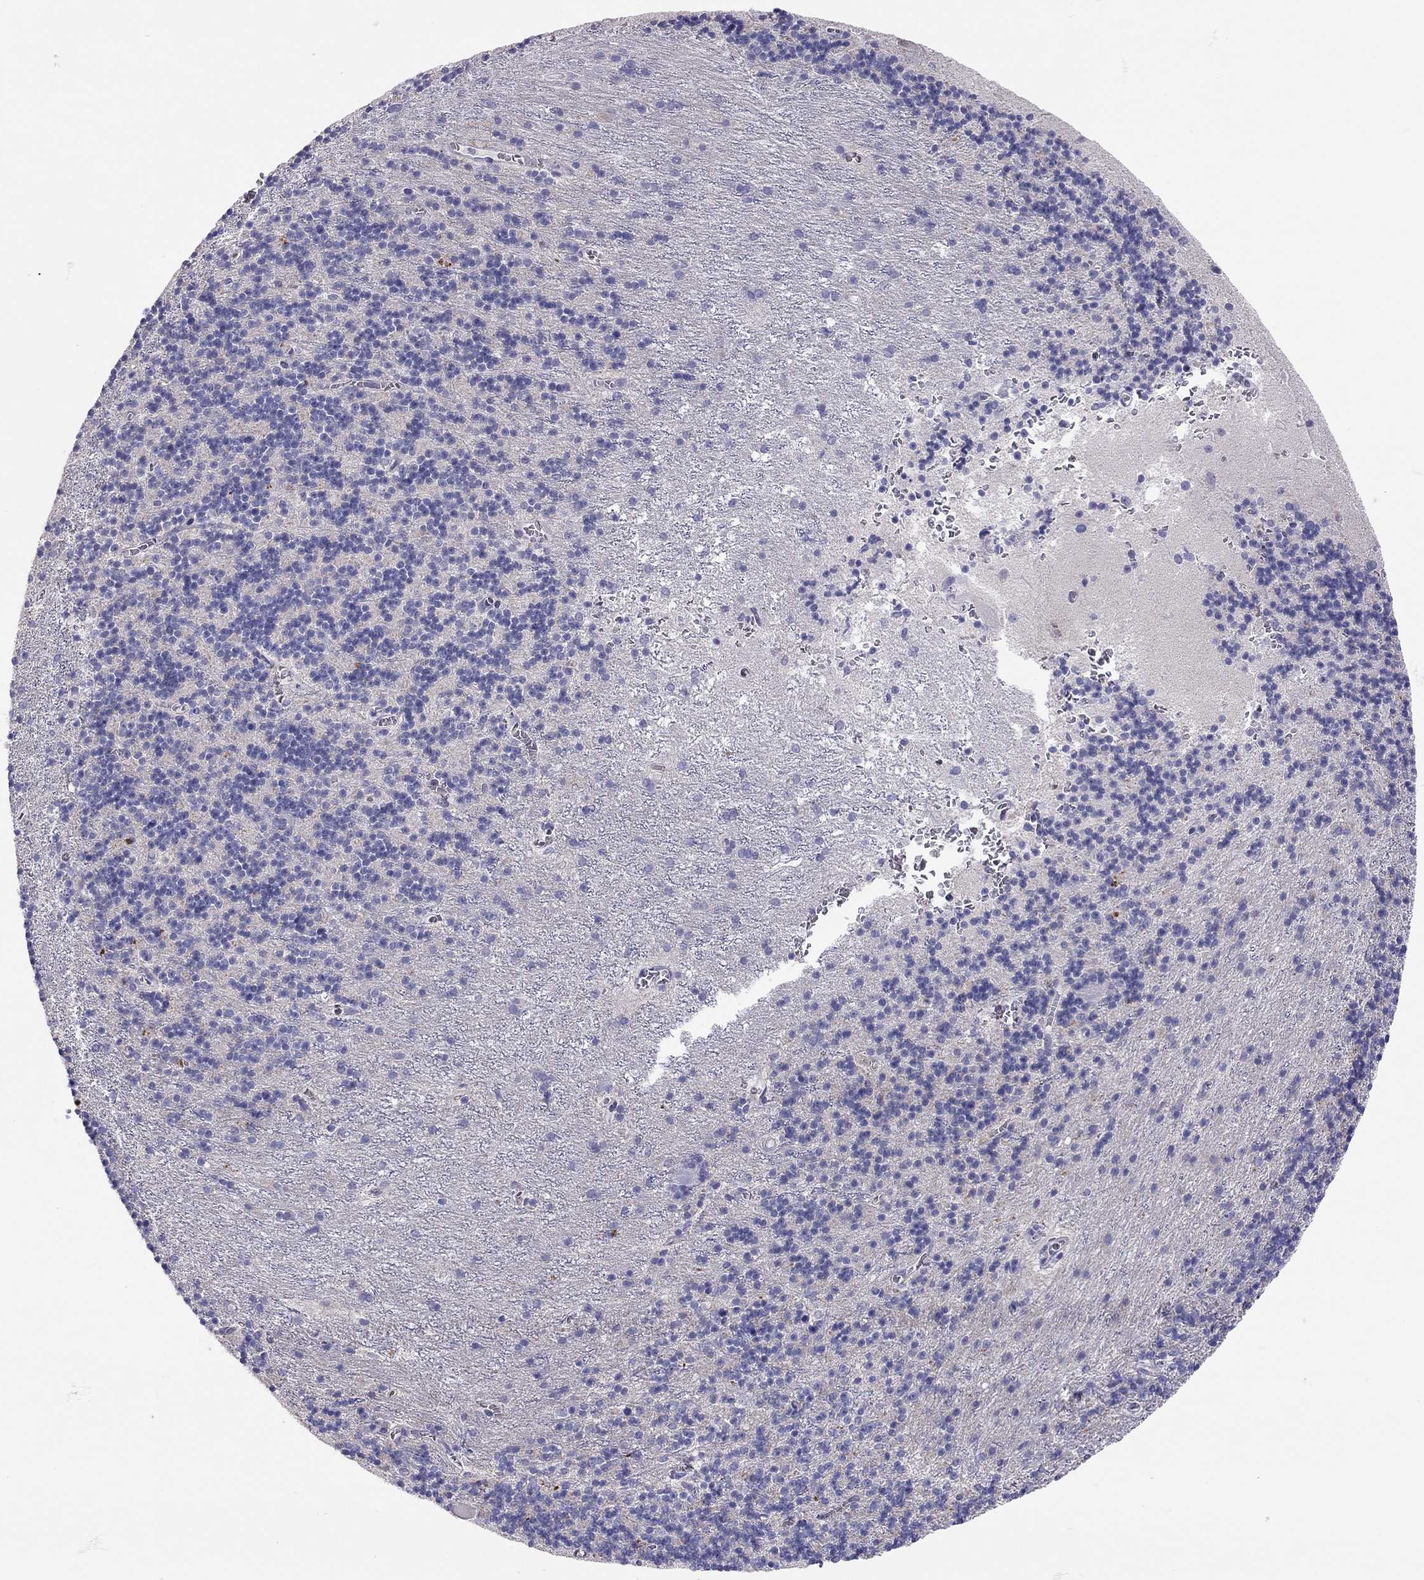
{"staining": {"intensity": "negative", "quantity": "none", "location": "none"}, "tissue": "cerebellum", "cell_type": "Cells in granular layer", "image_type": "normal", "snomed": [{"axis": "morphology", "description": "Normal tissue, NOS"}, {"axis": "topography", "description": "Cerebellum"}], "caption": "Immunohistochemistry (IHC) micrograph of normal cerebellum: human cerebellum stained with DAB (3,3'-diaminobenzidine) exhibits no significant protein positivity in cells in granular layer.", "gene": "SCARB1", "patient": {"sex": "male", "age": 70}}